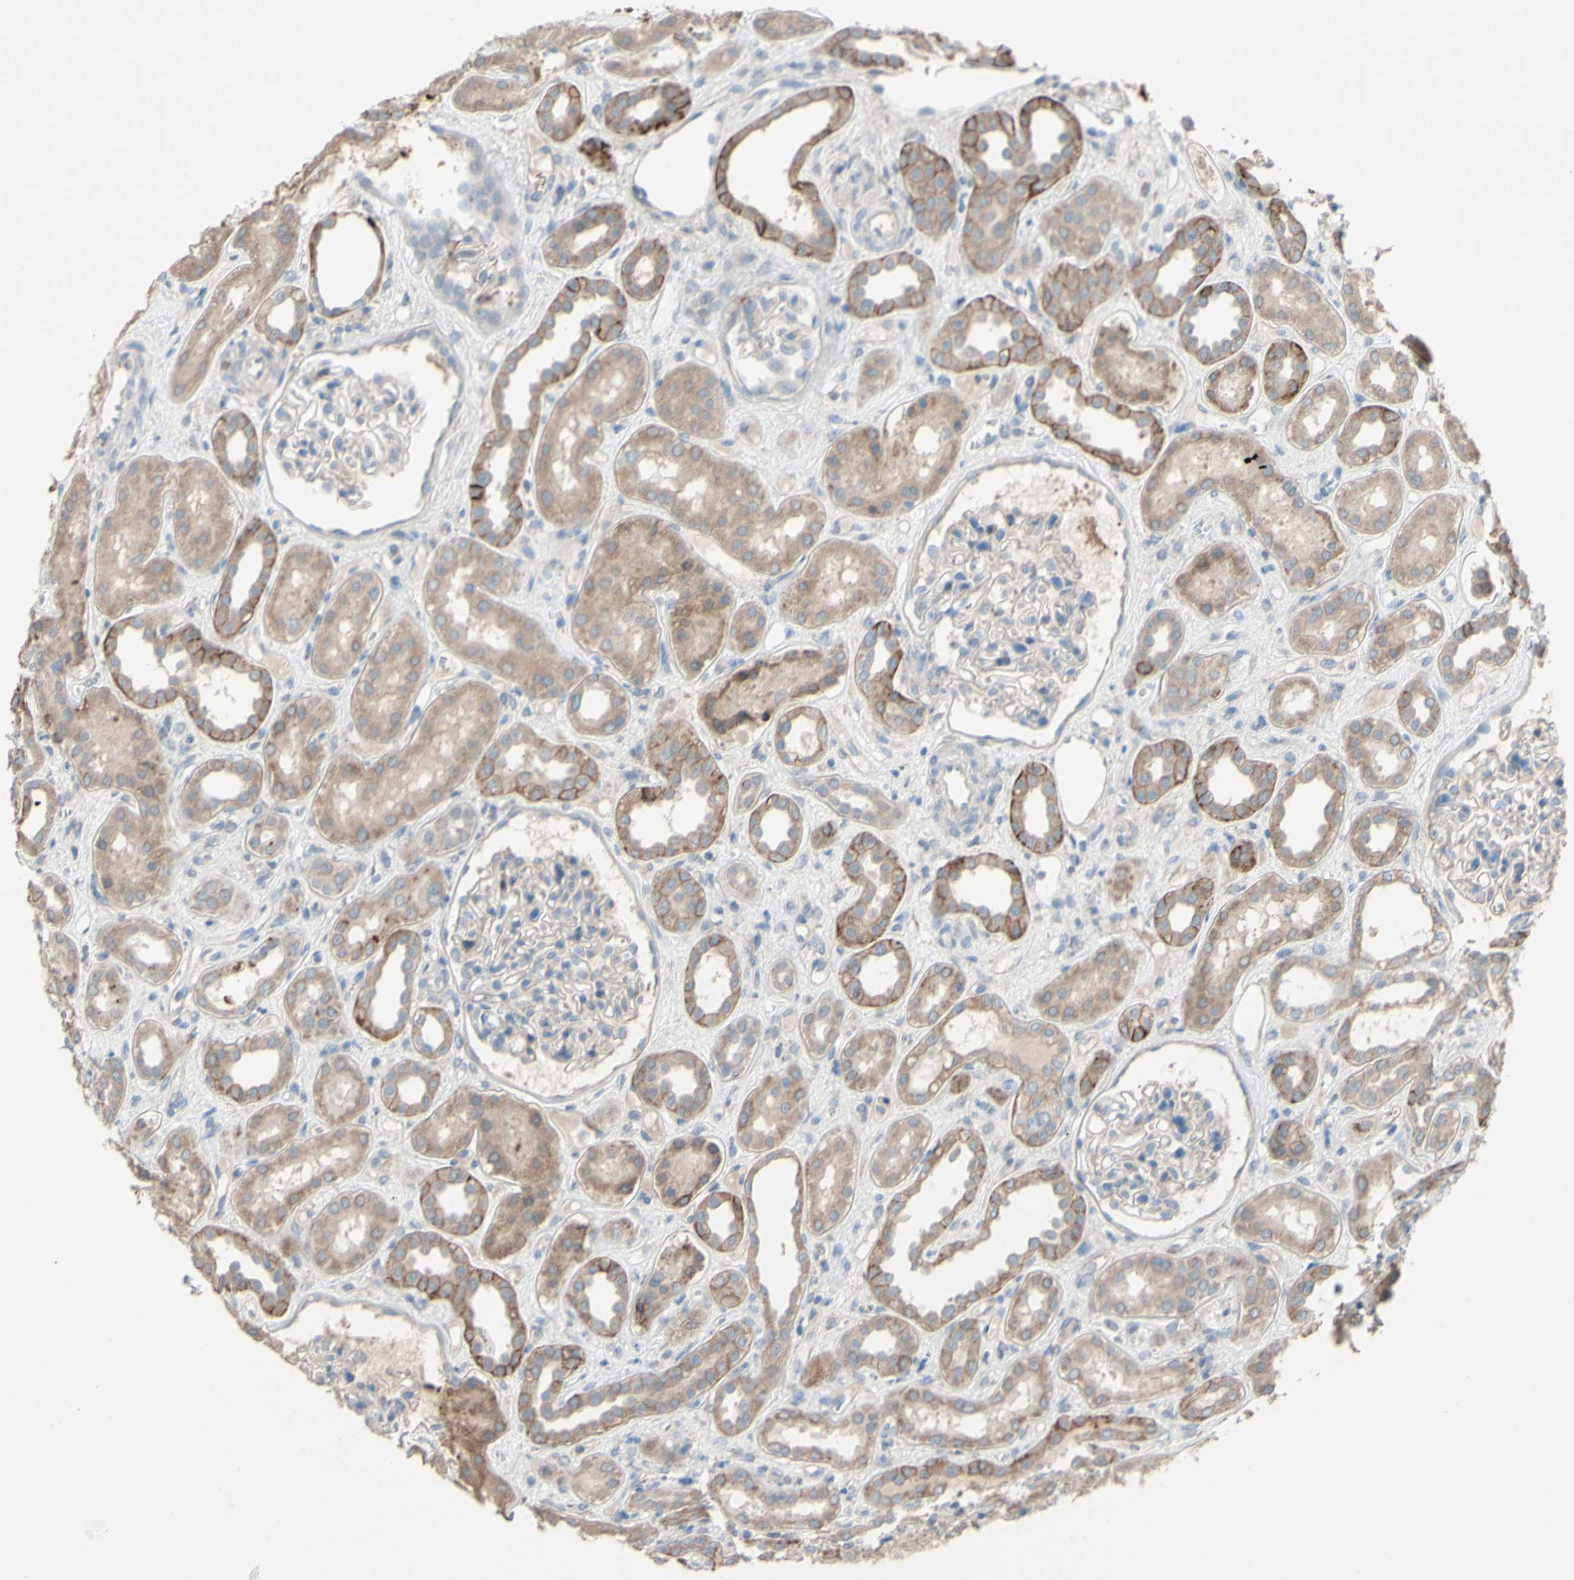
{"staining": {"intensity": "weak", "quantity": "<25%", "location": "cytoplasmic/membranous"}, "tissue": "kidney", "cell_type": "Cells in glomeruli", "image_type": "normal", "snomed": [{"axis": "morphology", "description": "Normal tissue, NOS"}, {"axis": "topography", "description": "Kidney"}], "caption": "Cells in glomeruli show no significant protein staining in normal kidney. (Brightfield microscopy of DAB immunohistochemistry (IHC) at high magnification).", "gene": "CDCP1", "patient": {"sex": "male", "age": 59}}